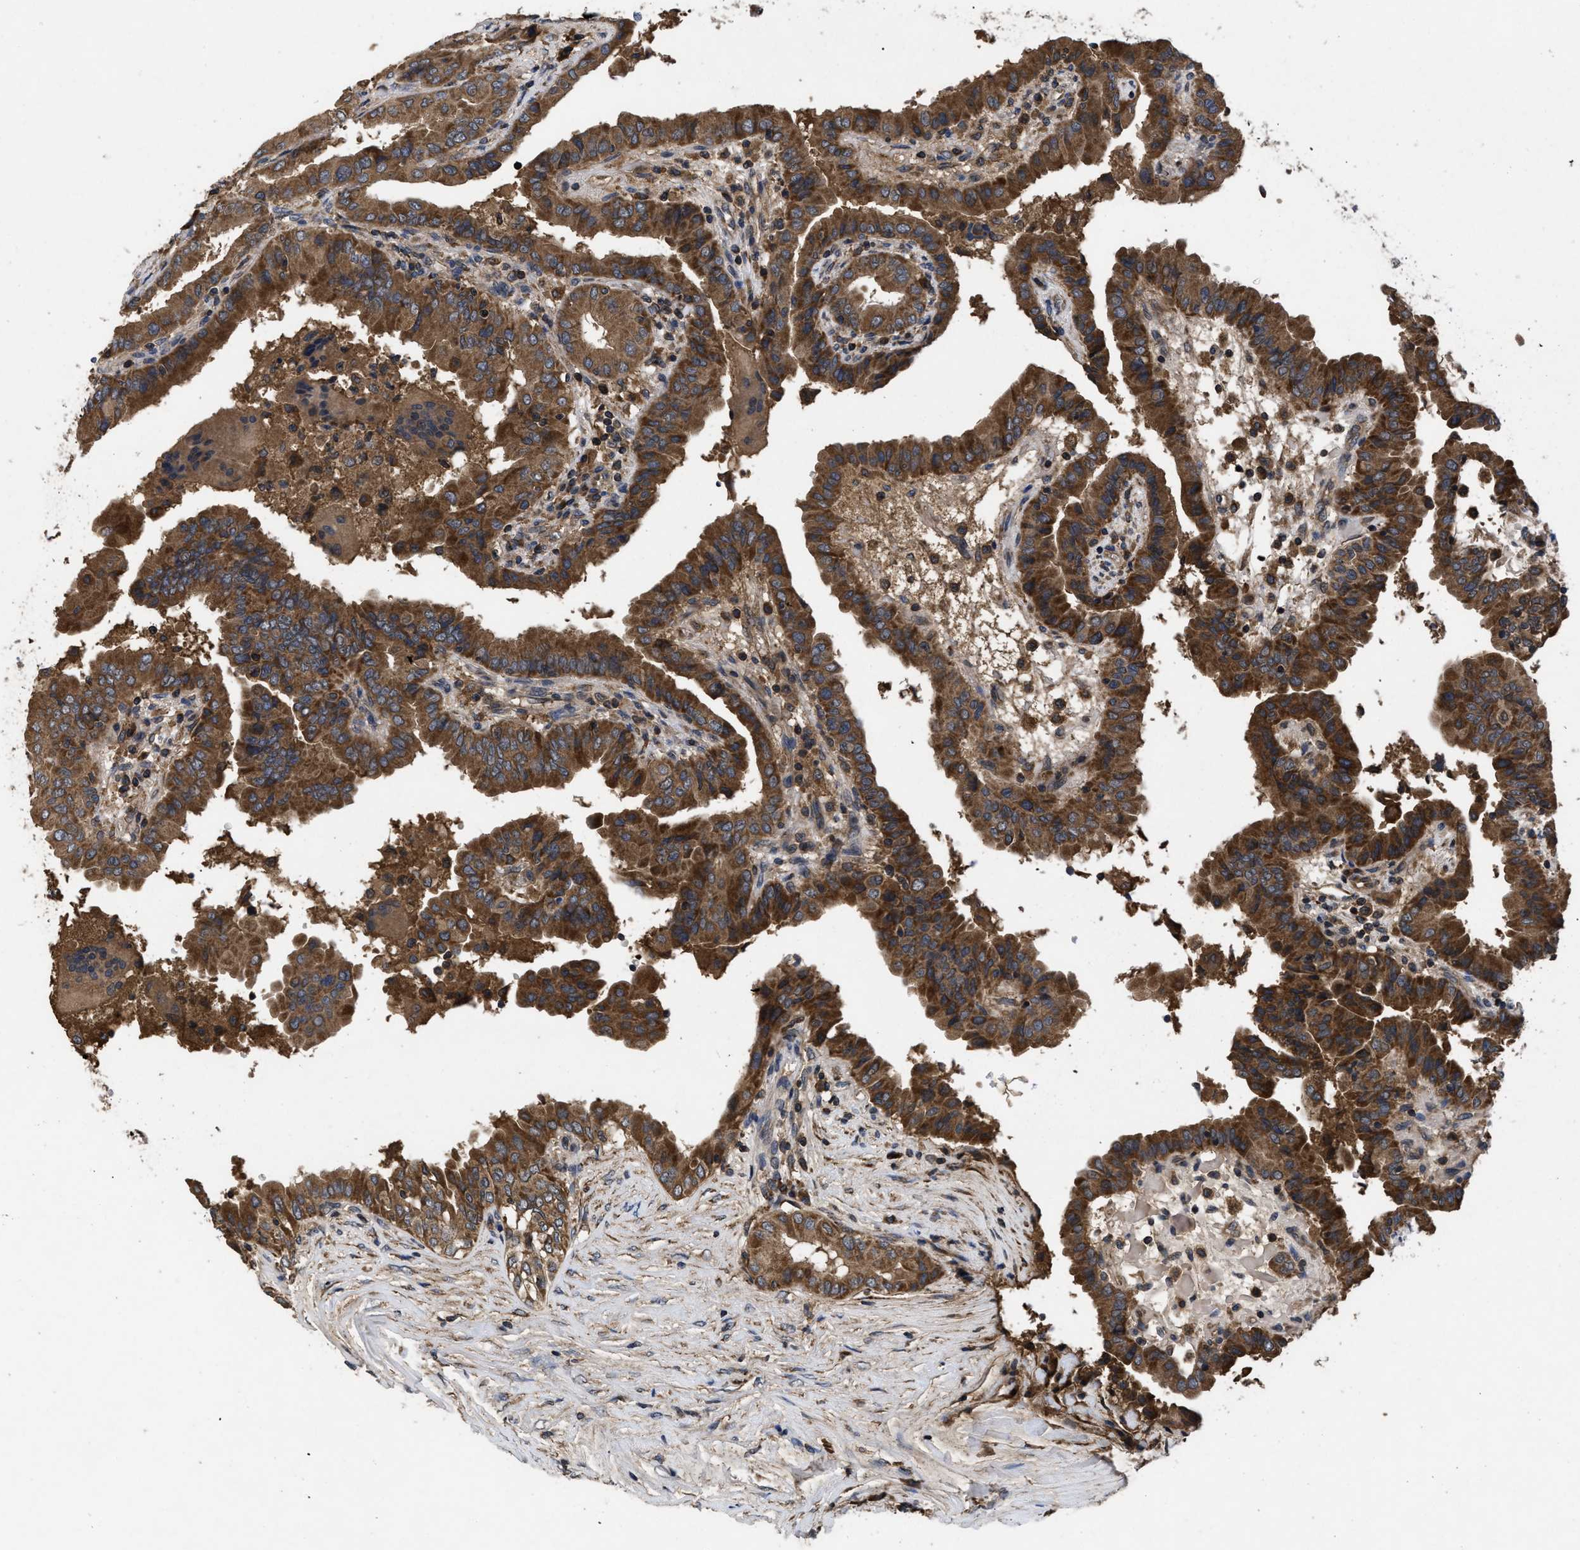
{"staining": {"intensity": "strong", "quantity": ">75%", "location": "cytoplasmic/membranous"}, "tissue": "thyroid cancer", "cell_type": "Tumor cells", "image_type": "cancer", "snomed": [{"axis": "morphology", "description": "Papillary adenocarcinoma, NOS"}, {"axis": "topography", "description": "Thyroid gland"}], "caption": "Immunohistochemistry staining of thyroid cancer, which exhibits high levels of strong cytoplasmic/membranous positivity in approximately >75% of tumor cells indicating strong cytoplasmic/membranous protein staining. The staining was performed using DAB (brown) for protein detection and nuclei were counterstained in hematoxylin (blue).", "gene": "LRRC3", "patient": {"sex": "male", "age": 33}}